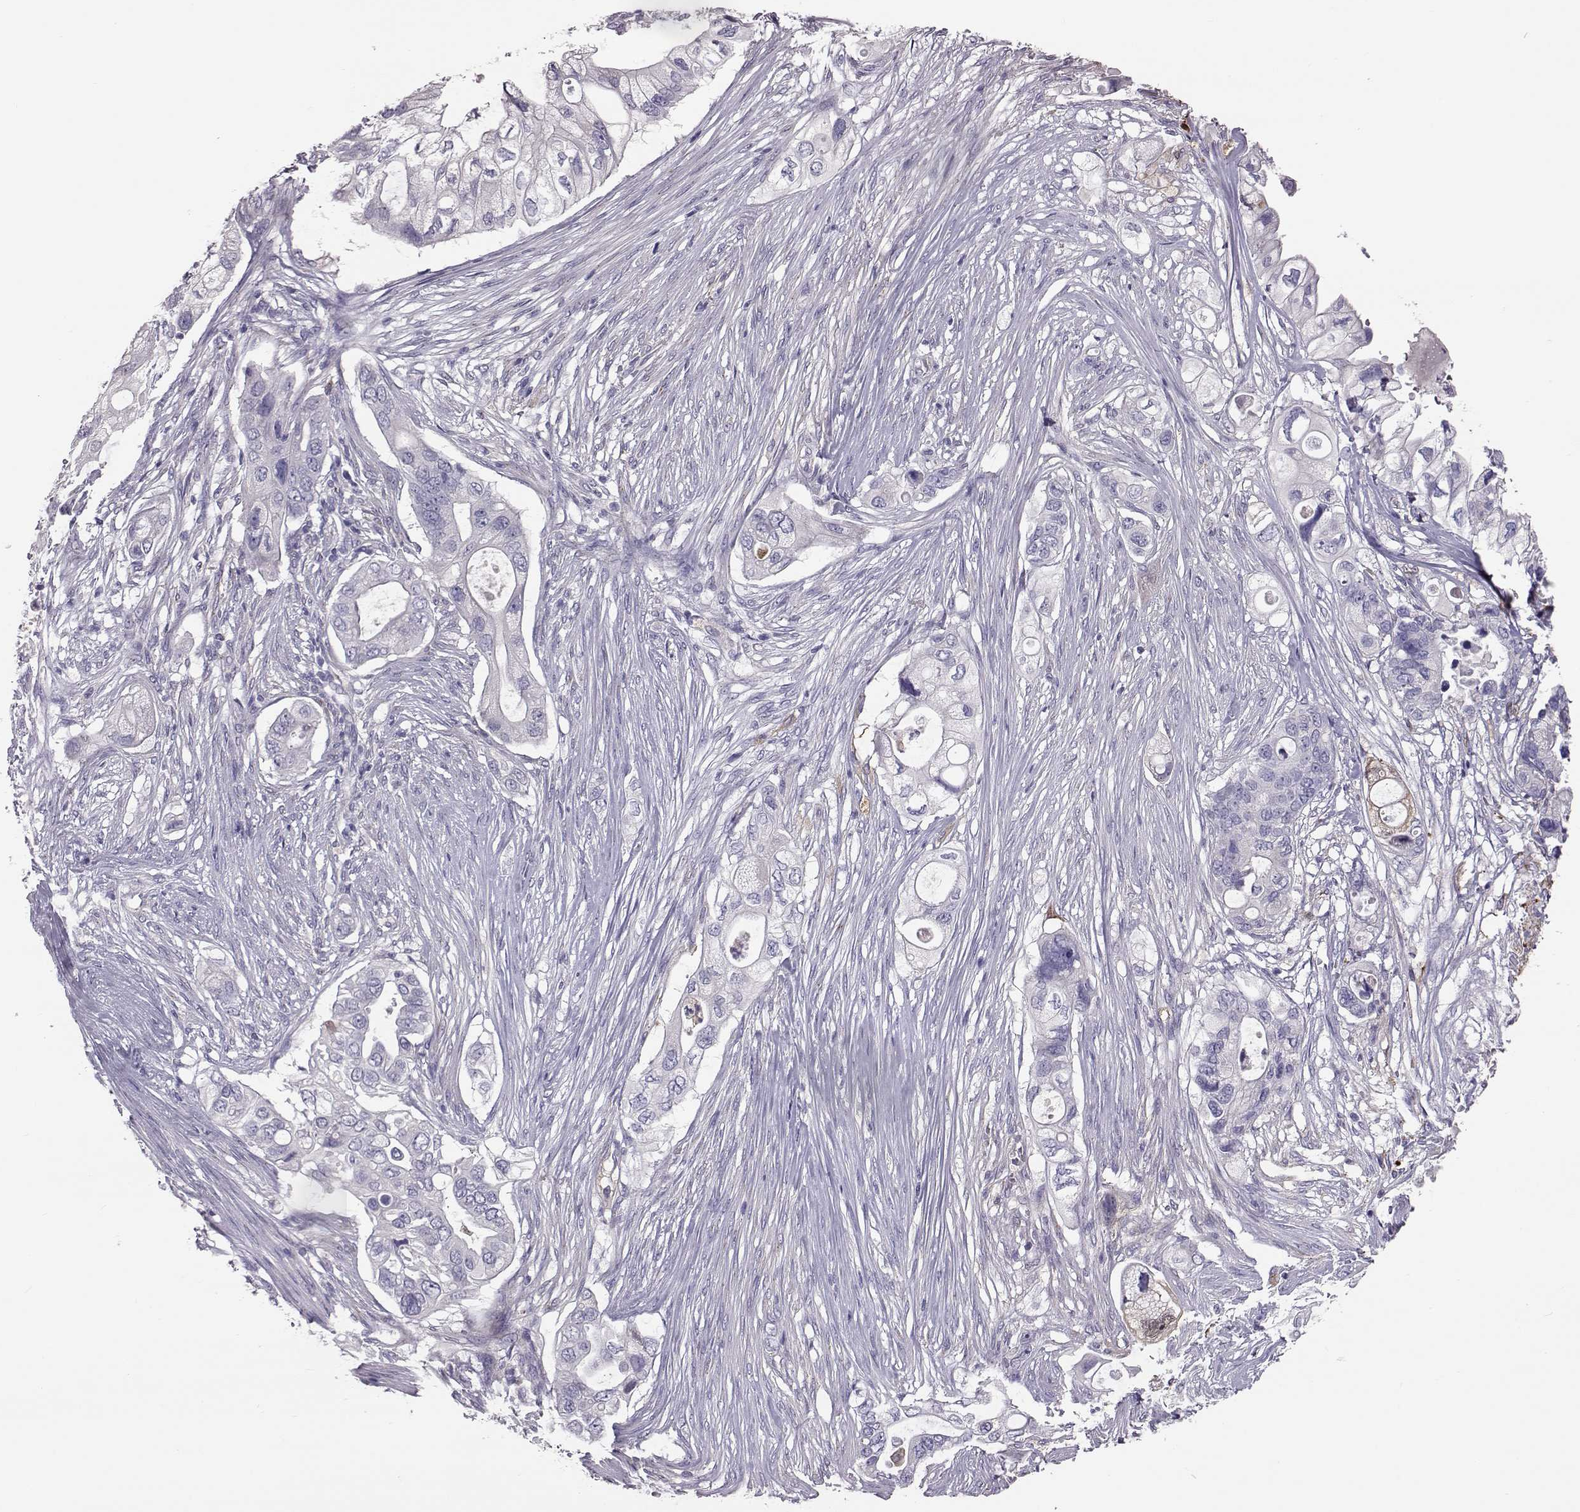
{"staining": {"intensity": "negative", "quantity": "none", "location": "none"}, "tissue": "pancreatic cancer", "cell_type": "Tumor cells", "image_type": "cancer", "snomed": [{"axis": "morphology", "description": "Adenocarcinoma, NOS"}, {"axis": "topography", "description": "Pancreas"}], "caption": "Tumor cells are negative for brown protein staining in pancreatic cancer.", "gene": "ADGRG5", "patient": {"sex": "female", "age": 72}}